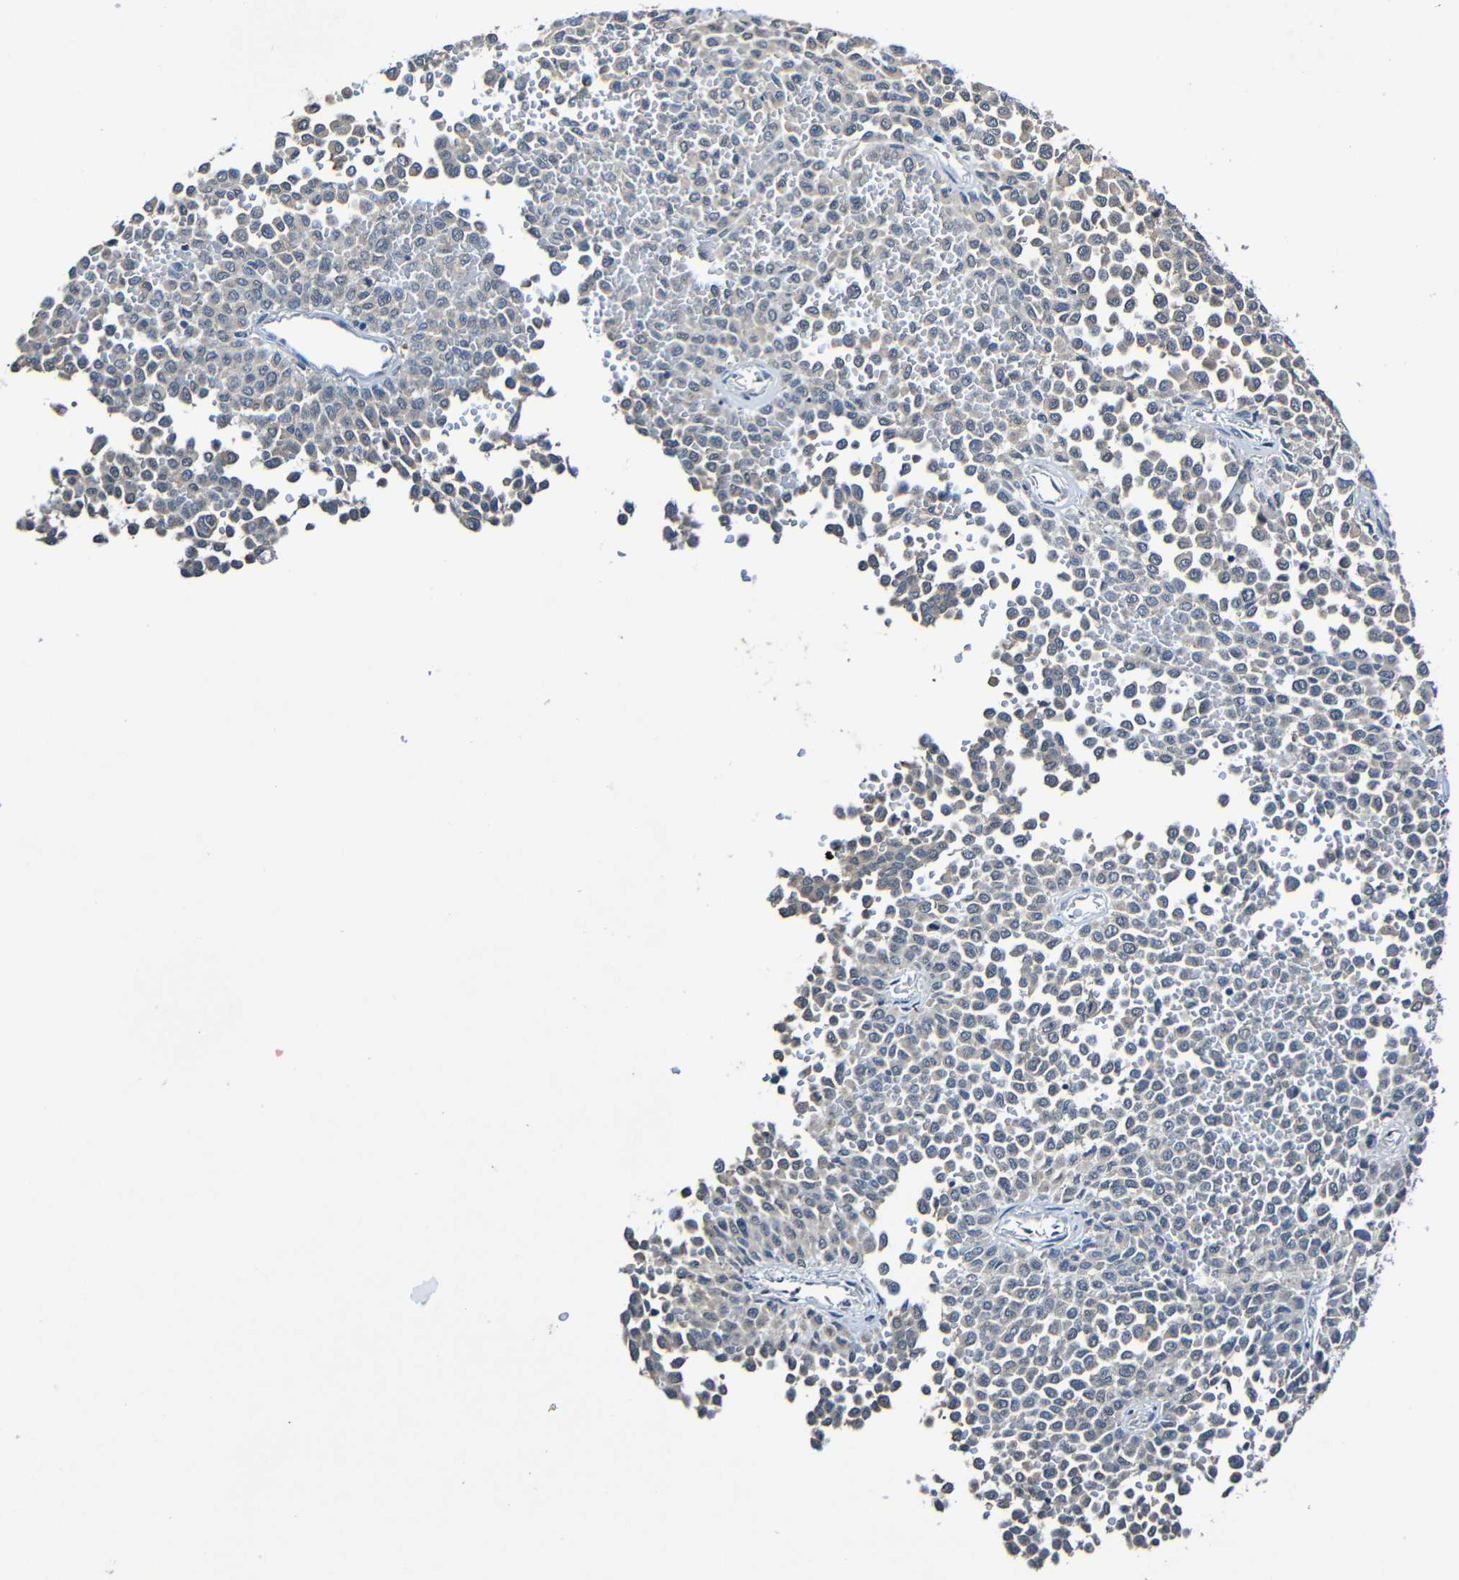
{"staining": {"intensity": "weak", "quantity": "<25%", "location": "cytoplasmic/membranous"}, "tissue": "melanoma", "cell_type": "Tumor cells", "image_type": "cancer", "snomed": [{"axis": "morphology", "description": "Malignant melanoma, Metastatic site"}, {"axis": "topography", "description": "Pancreas"}], "caption": "Tumor cells show no significant positivity in melanoma.", "gene": "LRRC70", "patient": {"sex": "female", "age": 30}}